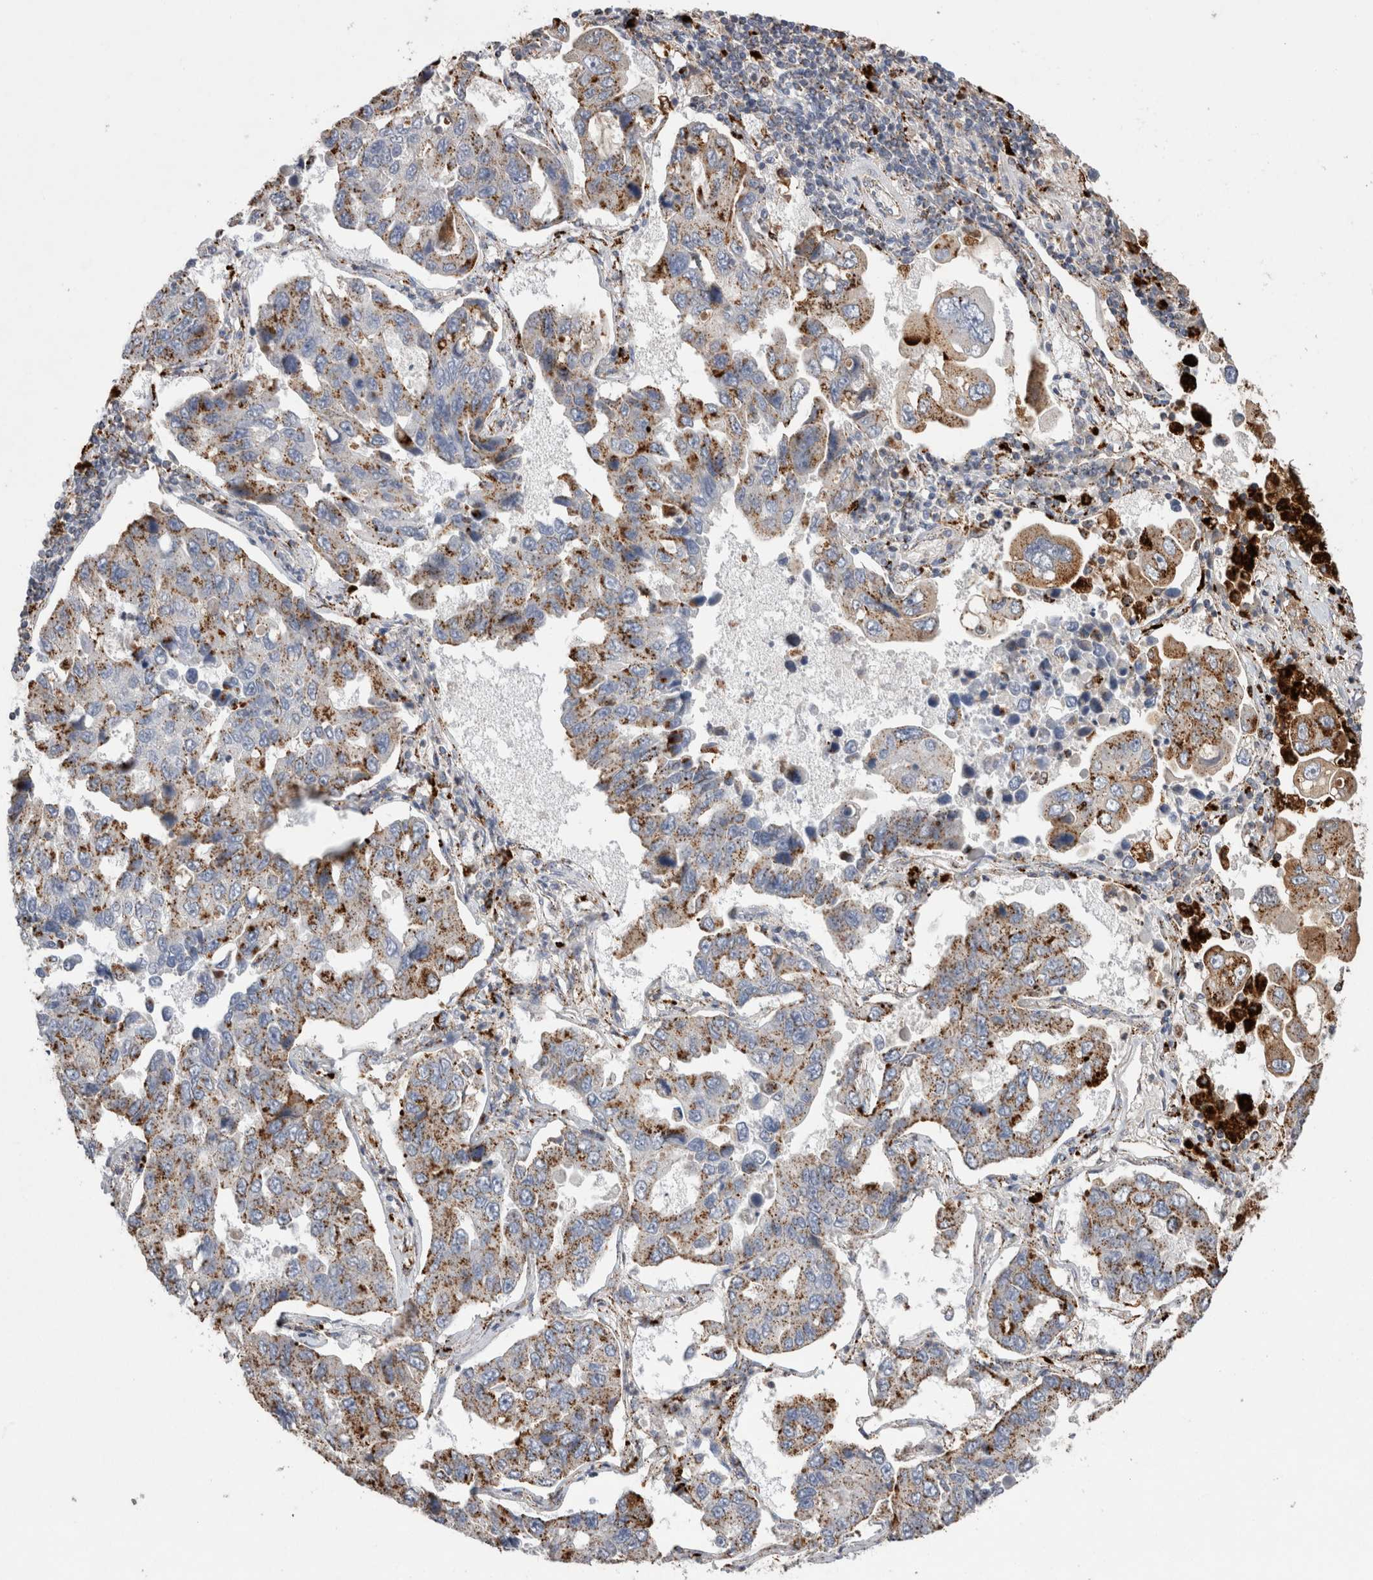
{"staining": {"intensity": "moderate", "quantity": ">75%", "location": "cytoplasmic/membranous"}, "tissue": "lung cancer", "cell_type": "Tumor cells", "image_type": "cancer", "snomed": [{"axis": "morphology", "description": "Adenocarcinoma, NOS"}, {"axis": "topography", "description": "Lung"}], "caption": "Tumor cells exhibit medium levels of moderate cytoplasmic/membranous positivity in approximately >75% of cells in lung cancer (adenocarcinoma). (DAB (3,3'-diaminobenzidine) = brown stain, brightfield microscopy at high magnification).", "gene": "CTSA", "patient": {"sex": "male", "age": 64}}